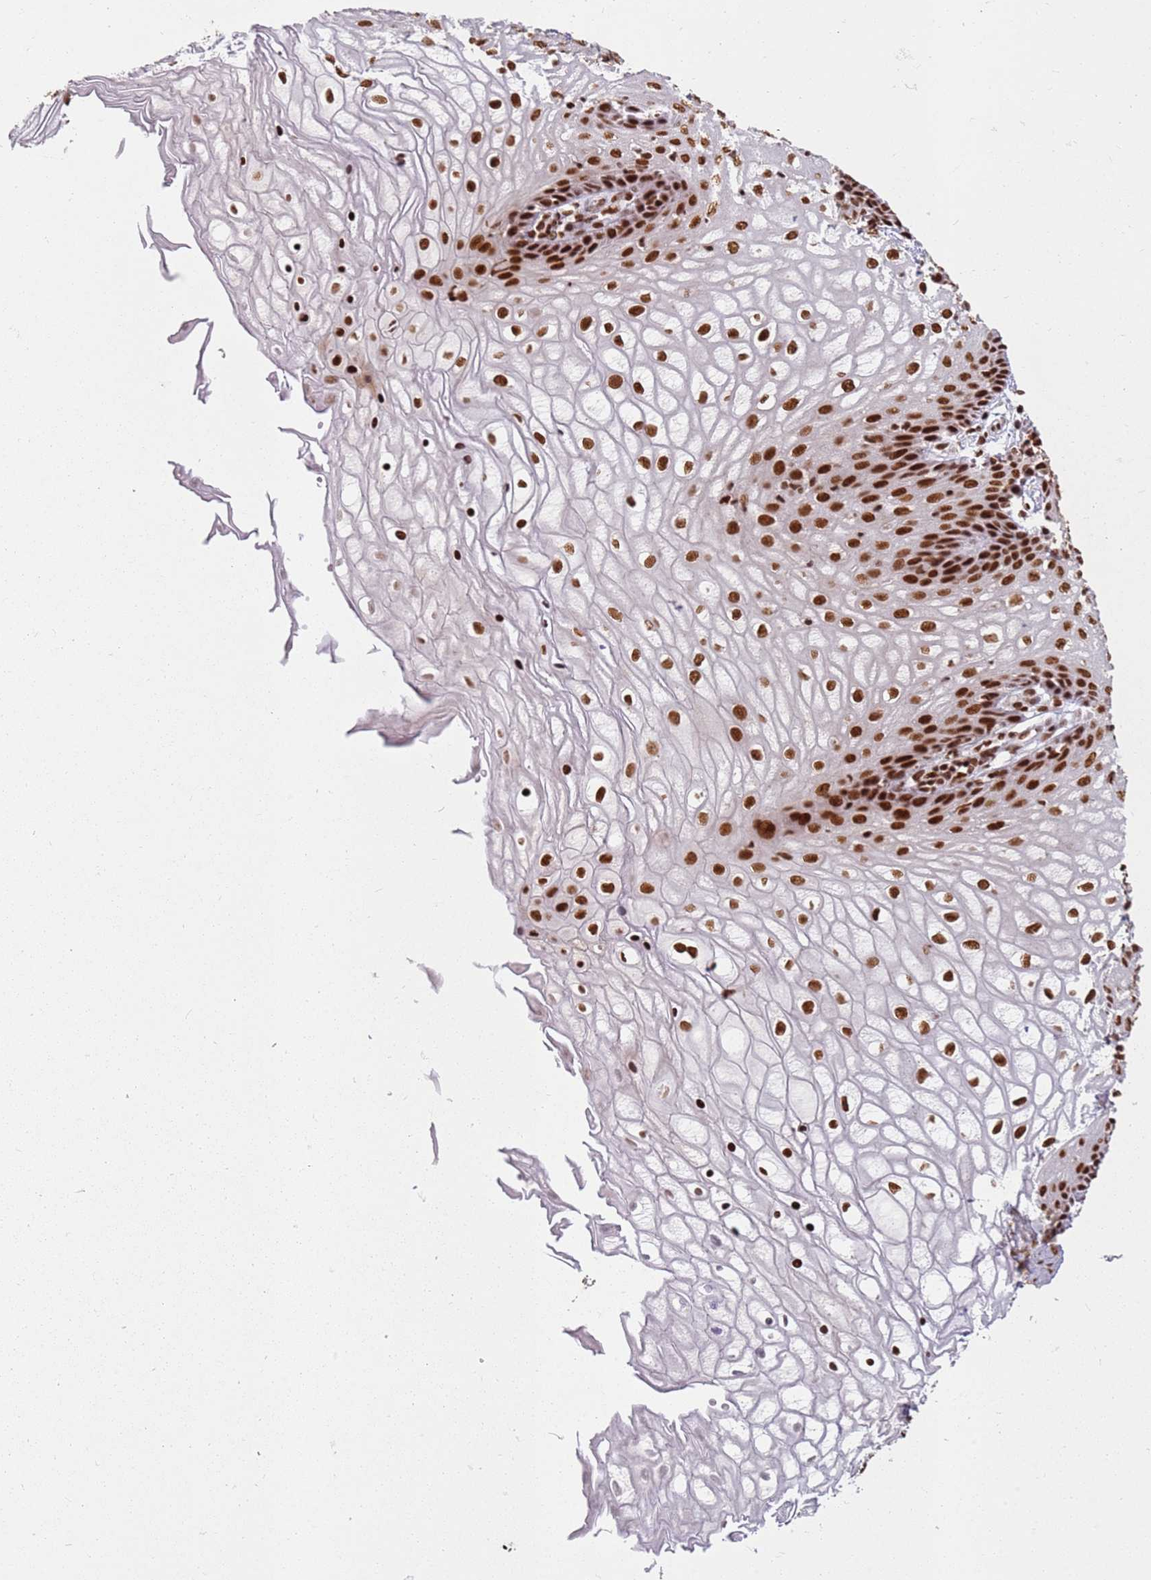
{"staining": {"intensity": "strong", "quantity": ">75%", "location": "nuclear"}, "tissue": "vagina", "cell_type": "Squamous epithelial cells", "image_type": "normal", "snomed": [{"axis": "morphology", "description": "Normal tissue, NOS"}, {"axis": "topography", "description": "Vagina"}], "caption": "Strong nuclear protein staining is seen in about >75% of squamous epithelial cells in vagina.", "gene": "TENT4A", "patient": {"sex": "female", "age": 34}}